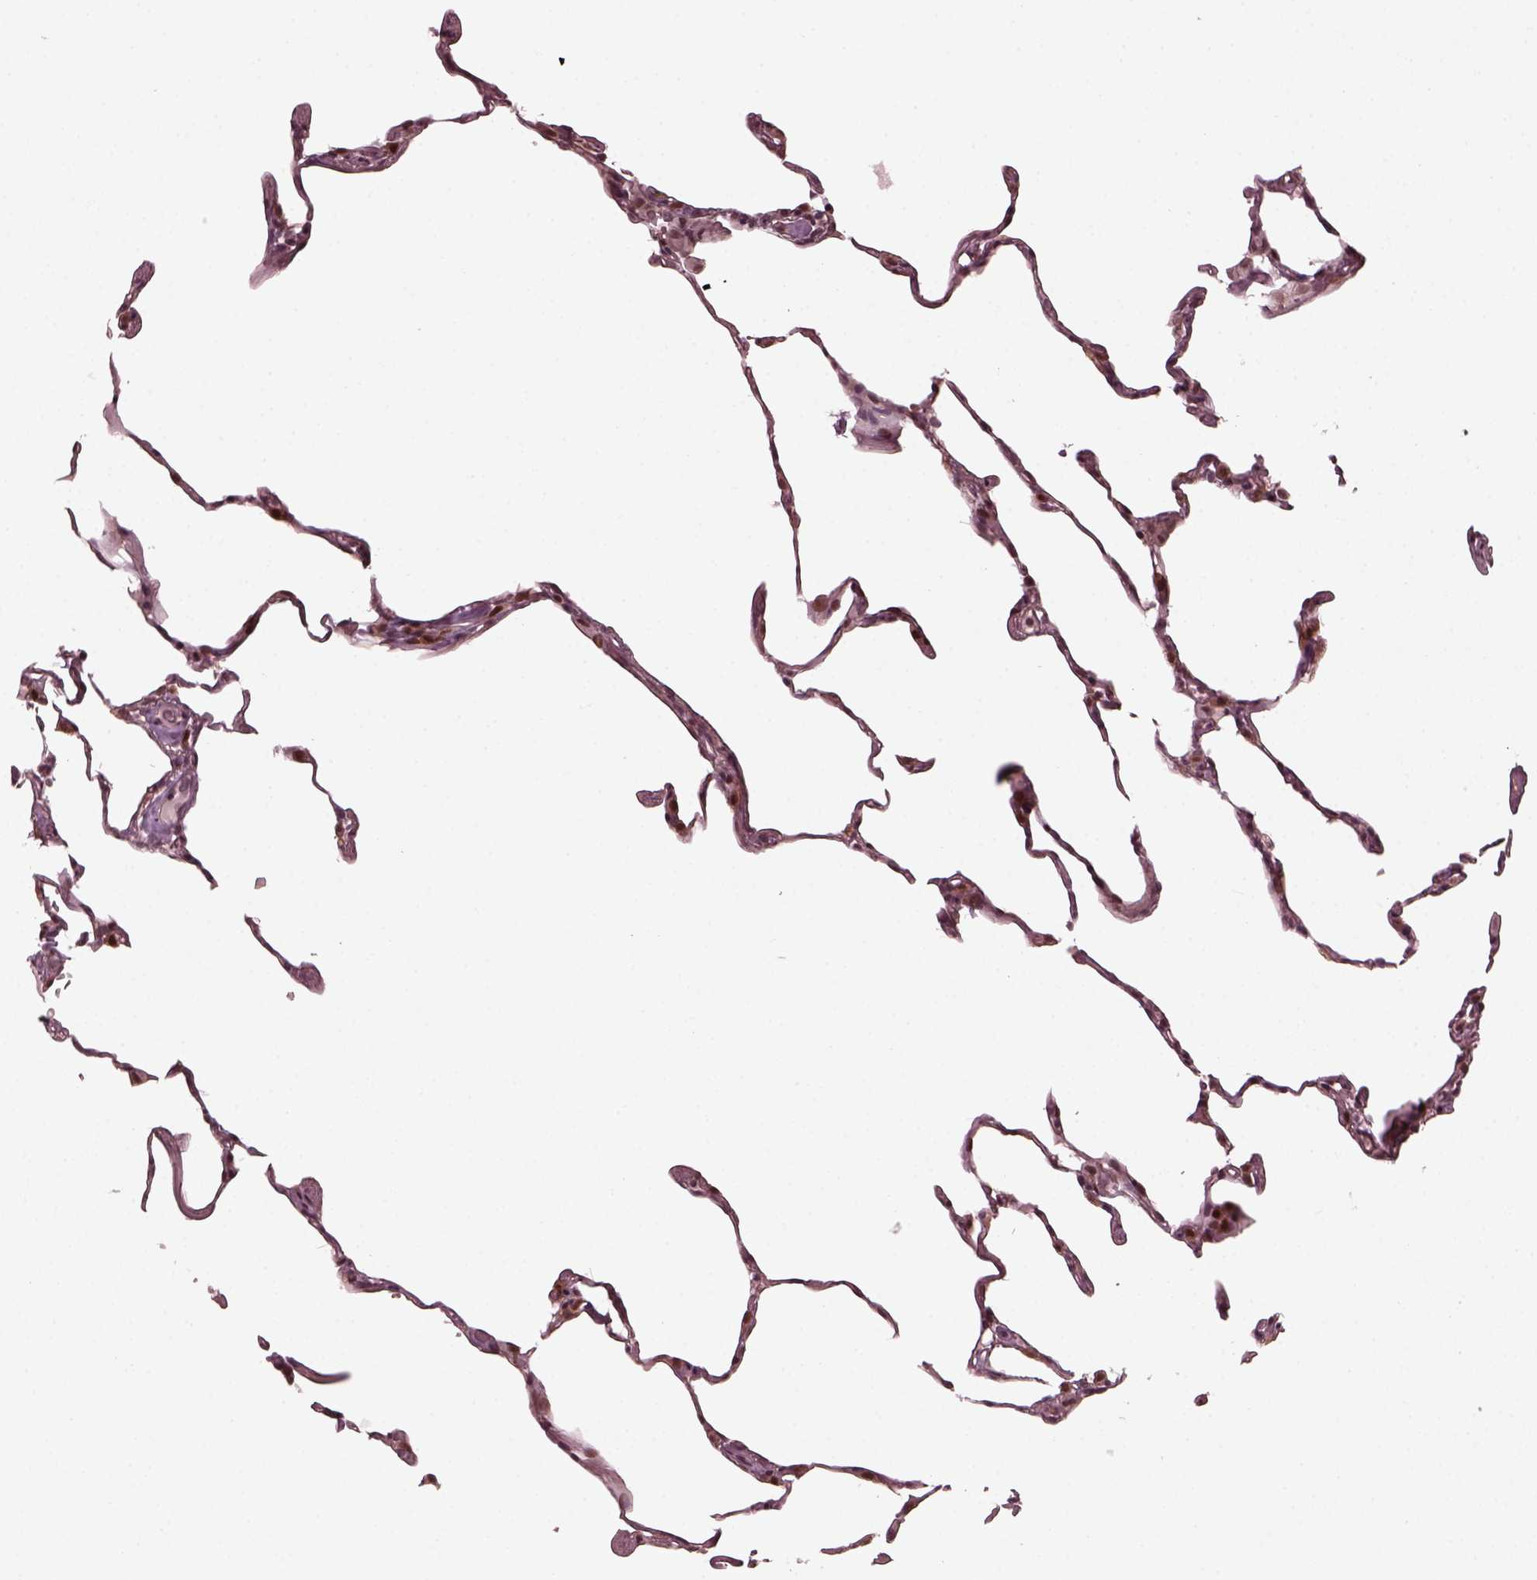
{"staining": {"intensity": "moderate", "quantity": "<25%", "location": "nuclear"}, "tissue": "lung", "cell_type": "Alveolar cells", "image_type": "normal", "snomed": [{"axis": "morphology", "description": "Normal tissue, NOS"}, {"axis": "topography", "description": "Lung"}], "caption": "Immunohistochemistry (DAB (3,3'-diaminobenzidine)) staining of unremarkable lung shows moderate nuclear protein expression in approximately <25% of alveolar cells.", "gene": "TRIB3", "patient": {"sex": "female", "age": 57}}